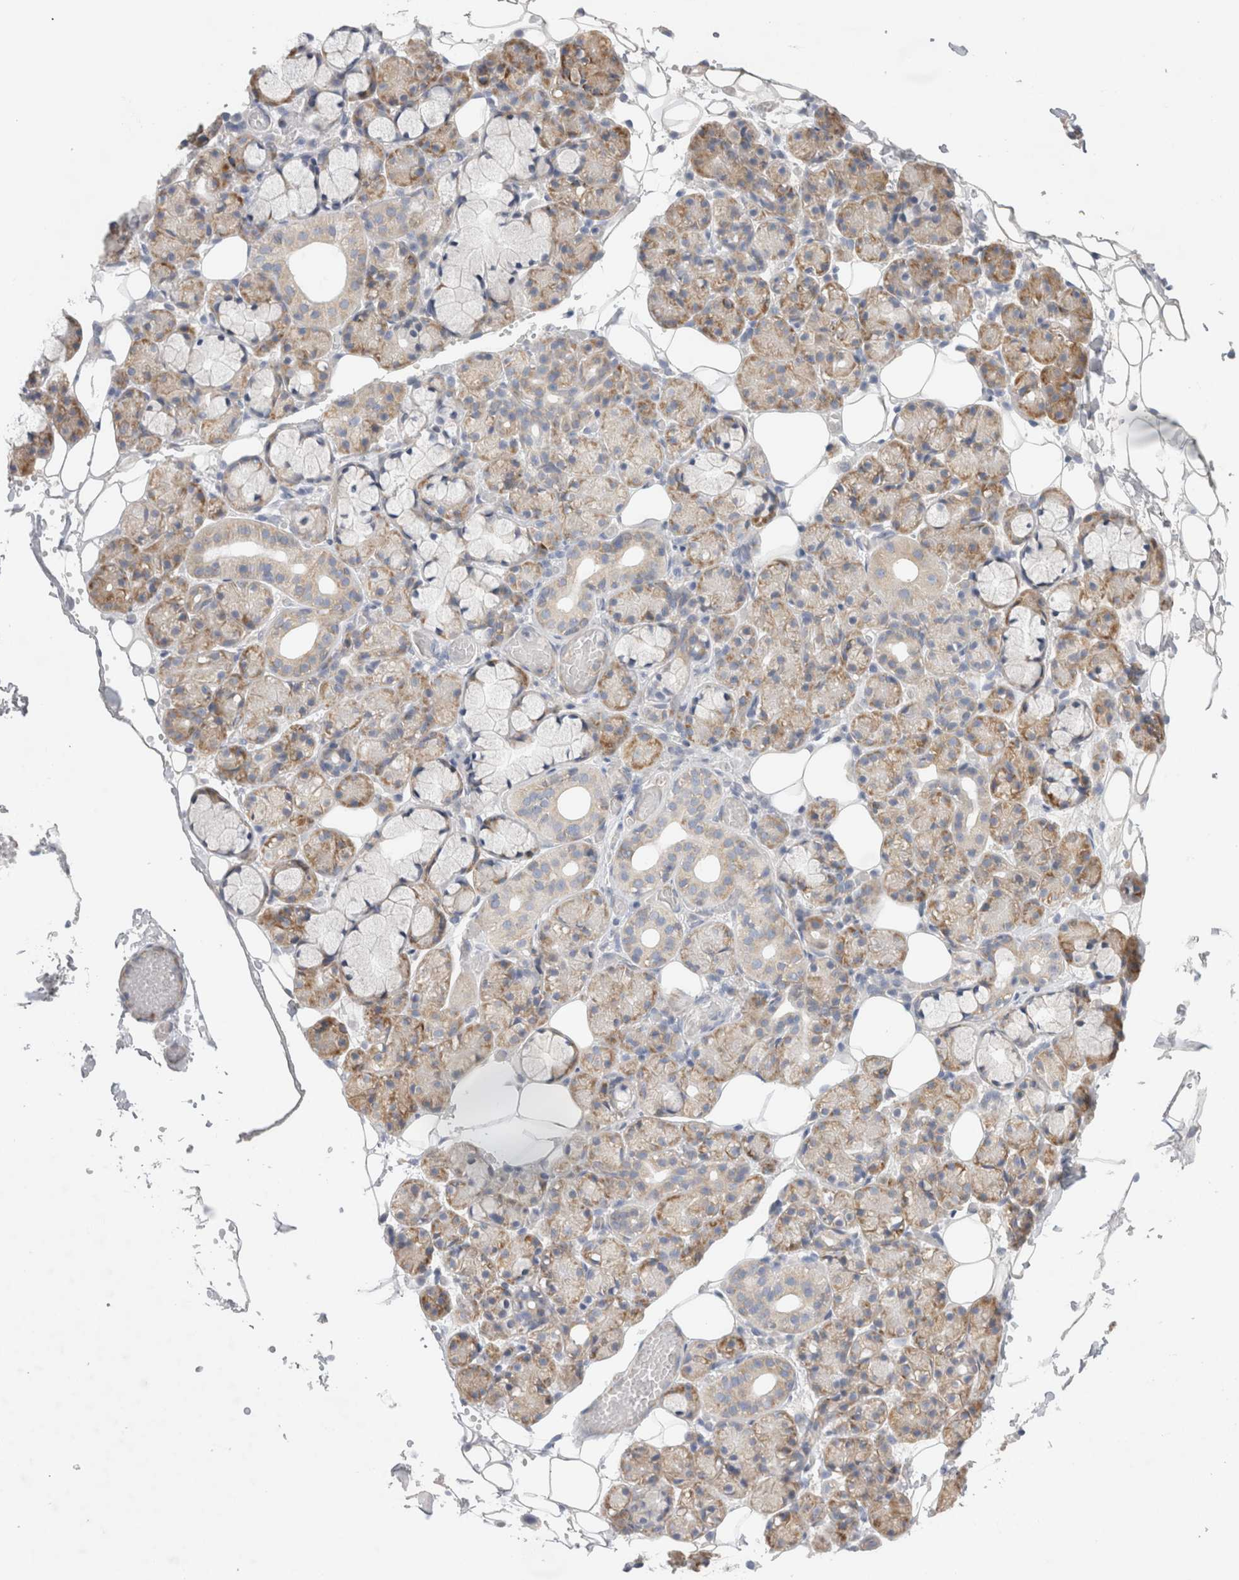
{"staining": {"intensity": "moderate", "quantity": "<25%", "location": "cytoplasmic/membranous"}, "tissue": "salivary gland", "cell_type": "Glandular cells", "image_type": "normal", "snomed": [{"axis": "morphology", "description": "Normal tissue, NOS"}, {"axis": "topography", "description": "Salivary gland"}], "caption": "Immunohistochemical staining of normal salivary gland demonstrates low levels of moderate cytoplasmic/membranous positivity in approximately <25% of glandular cells. (Stains: DAB (3,3'-diaminobenzidine) in brown, nuclei in blue, Microscopy: brightfield microscopy at high magnification).", "gene": "ZNF23", "patient": {"sex": "male", "age": 63}}